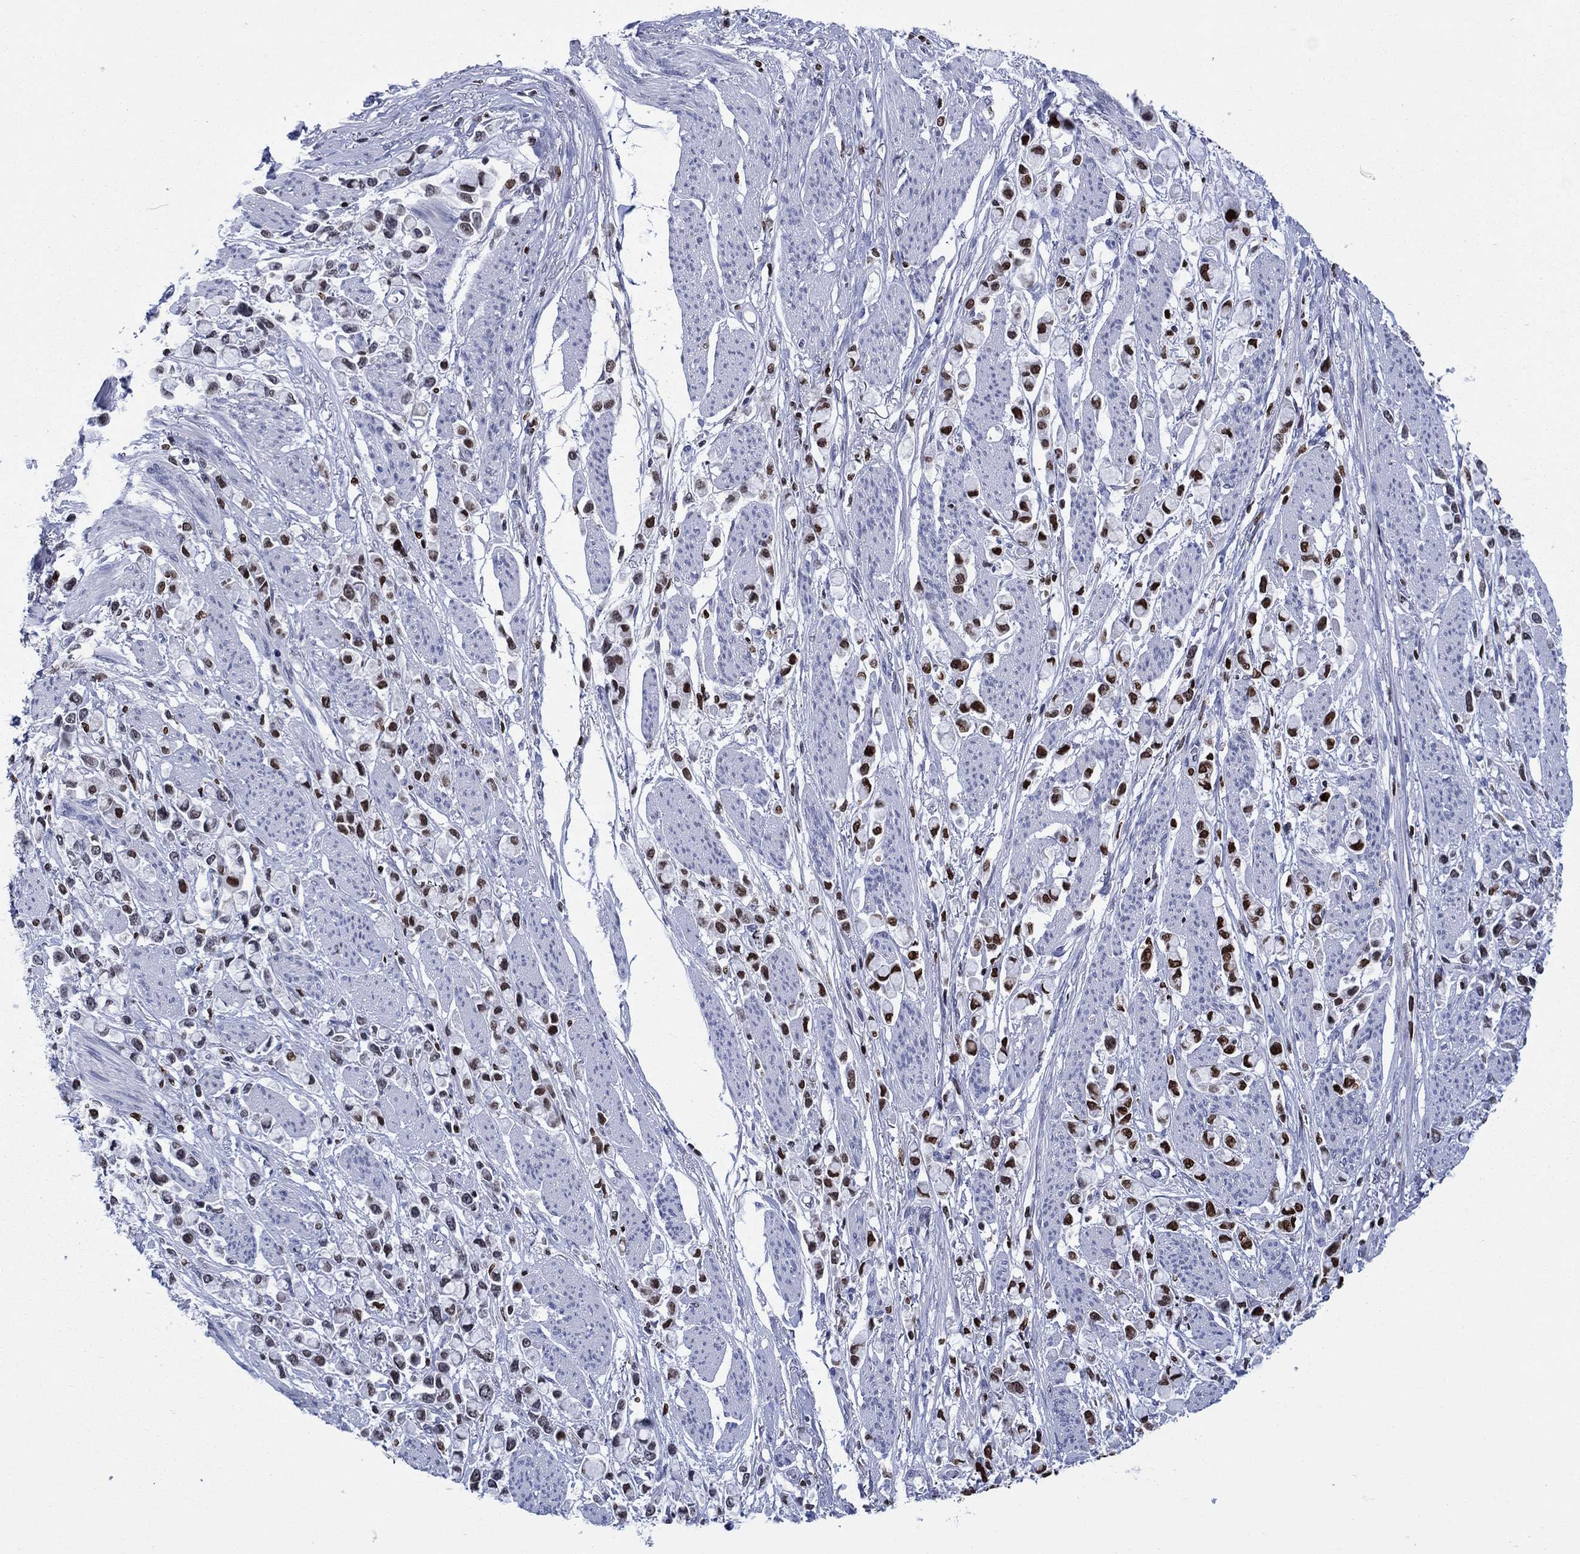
{"staining": {"intensity": "strong", "quantity": "25%-75%", "location": "nuclear"}, "tissue": "stomach cancer", "cell_type": "Tumor cells", "image_type": "cancer", "snomed": [{"axis": "morphology", "description": "Adenocarcinoma, NOS"}, {"axis": "topography", "description": "Stomach"}], "caption": "Protein staining by immunohistochemistry (IHC) exhibits strong nuclear expression in approximately 25%-75% of tumor cells in adenocarcinoma (stomach).", "gene": "HMGA1", "patient": {"sex": "female", "age": 81}}